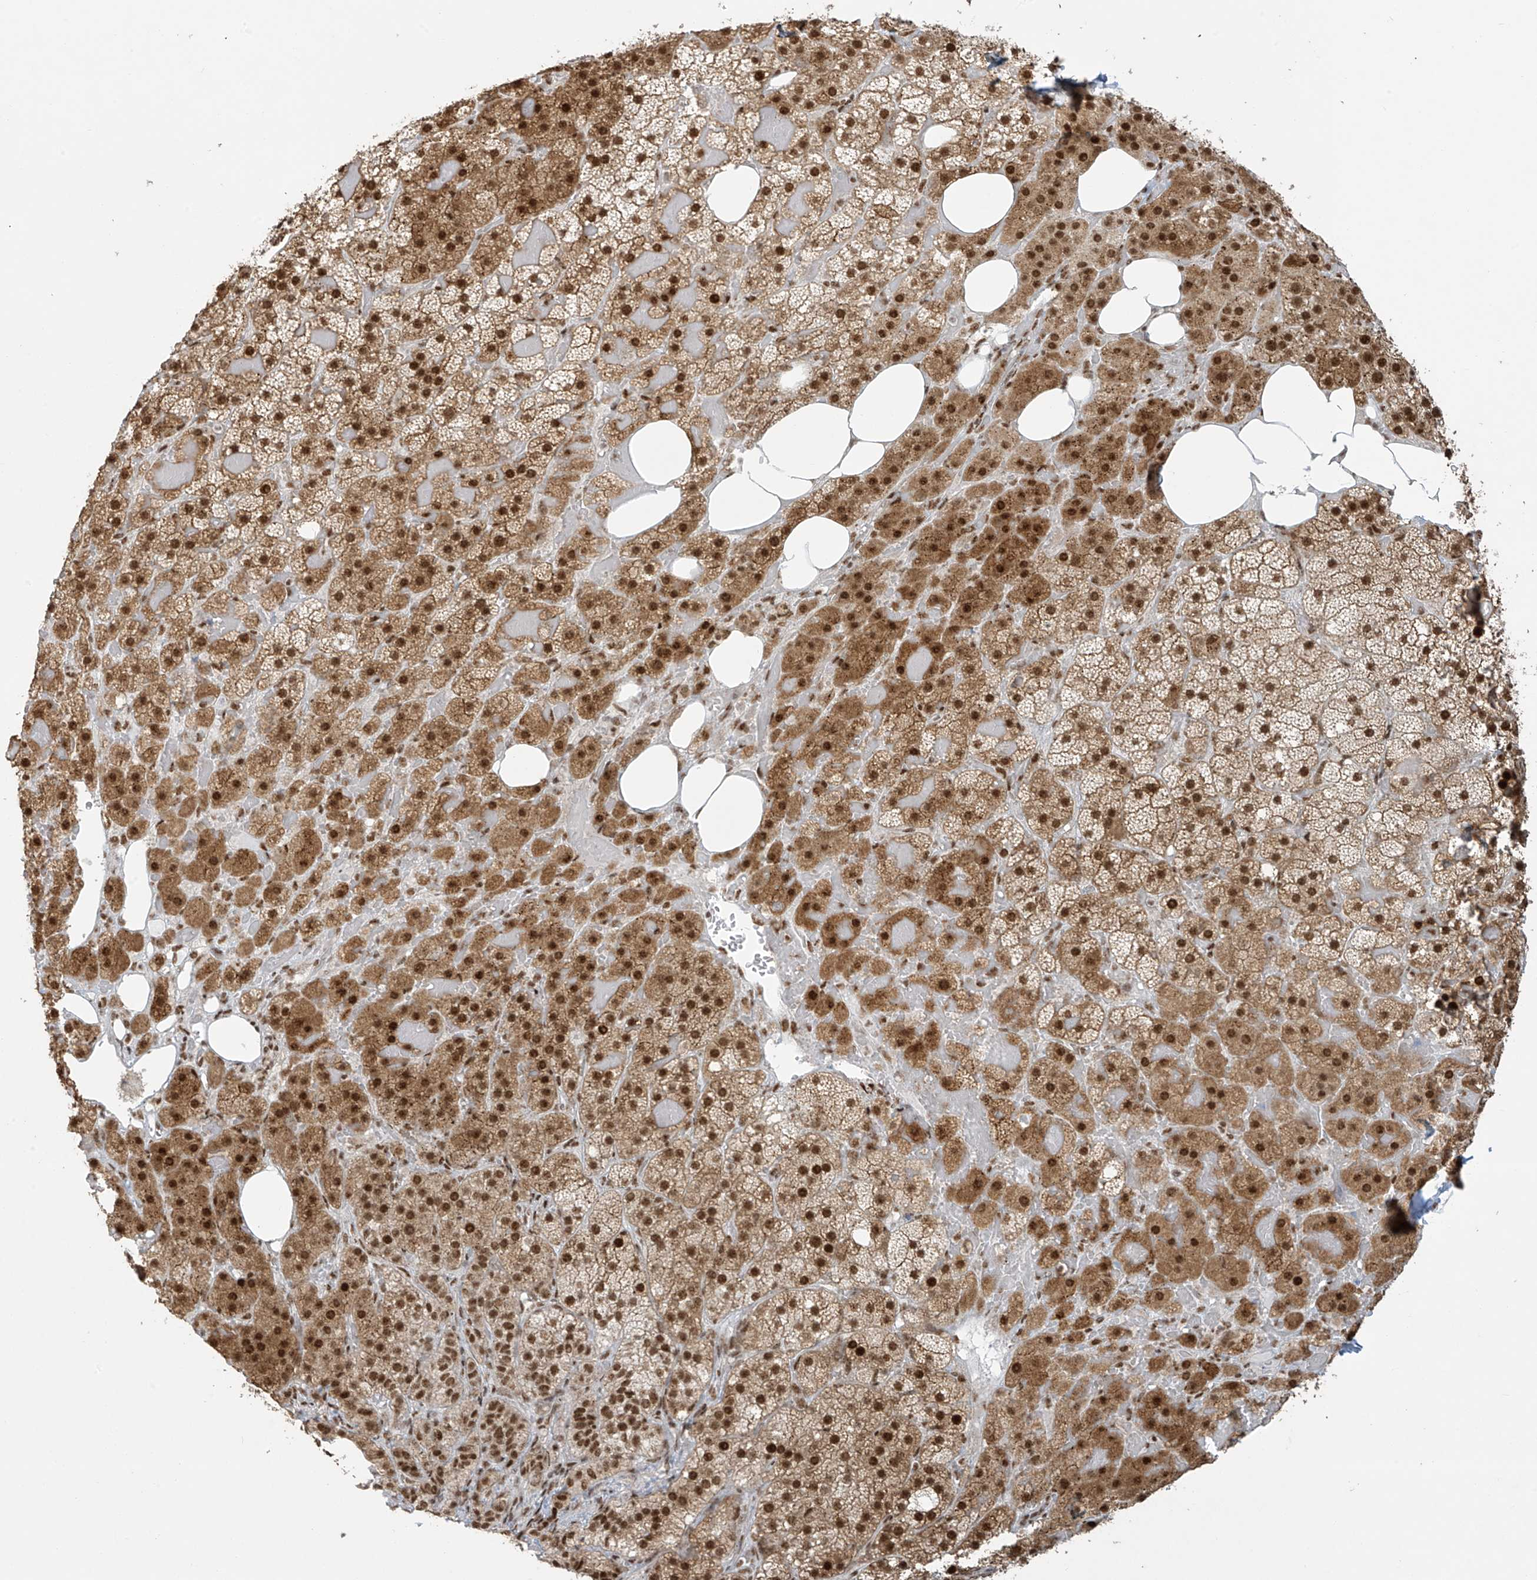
{"staining": {"intensity": "strong", "quantity": ">75%", "location": "cytoplasmic/membranous,nuclear"}, "tissue": "adrenal gland", "cell_type": "Glandular cells", "image_type": "normal", "snomed": [{"axis": "morphology", "description": "Normal tissue, NOS"}, {"axis": "topography", "description": "Adrenal gland"}], "caption": "A histopathology image of human adrenal gland stained for a protein shows strong cytoplasmic/membranous,nuclear brown staining in glandular cells. Using DAB (brown) and hematoxylin (blue) stains, captured at high magnification using brightfield microscopy.", "gene": "MS4A6A", "patient": {"sex": "female", "age": 59}}